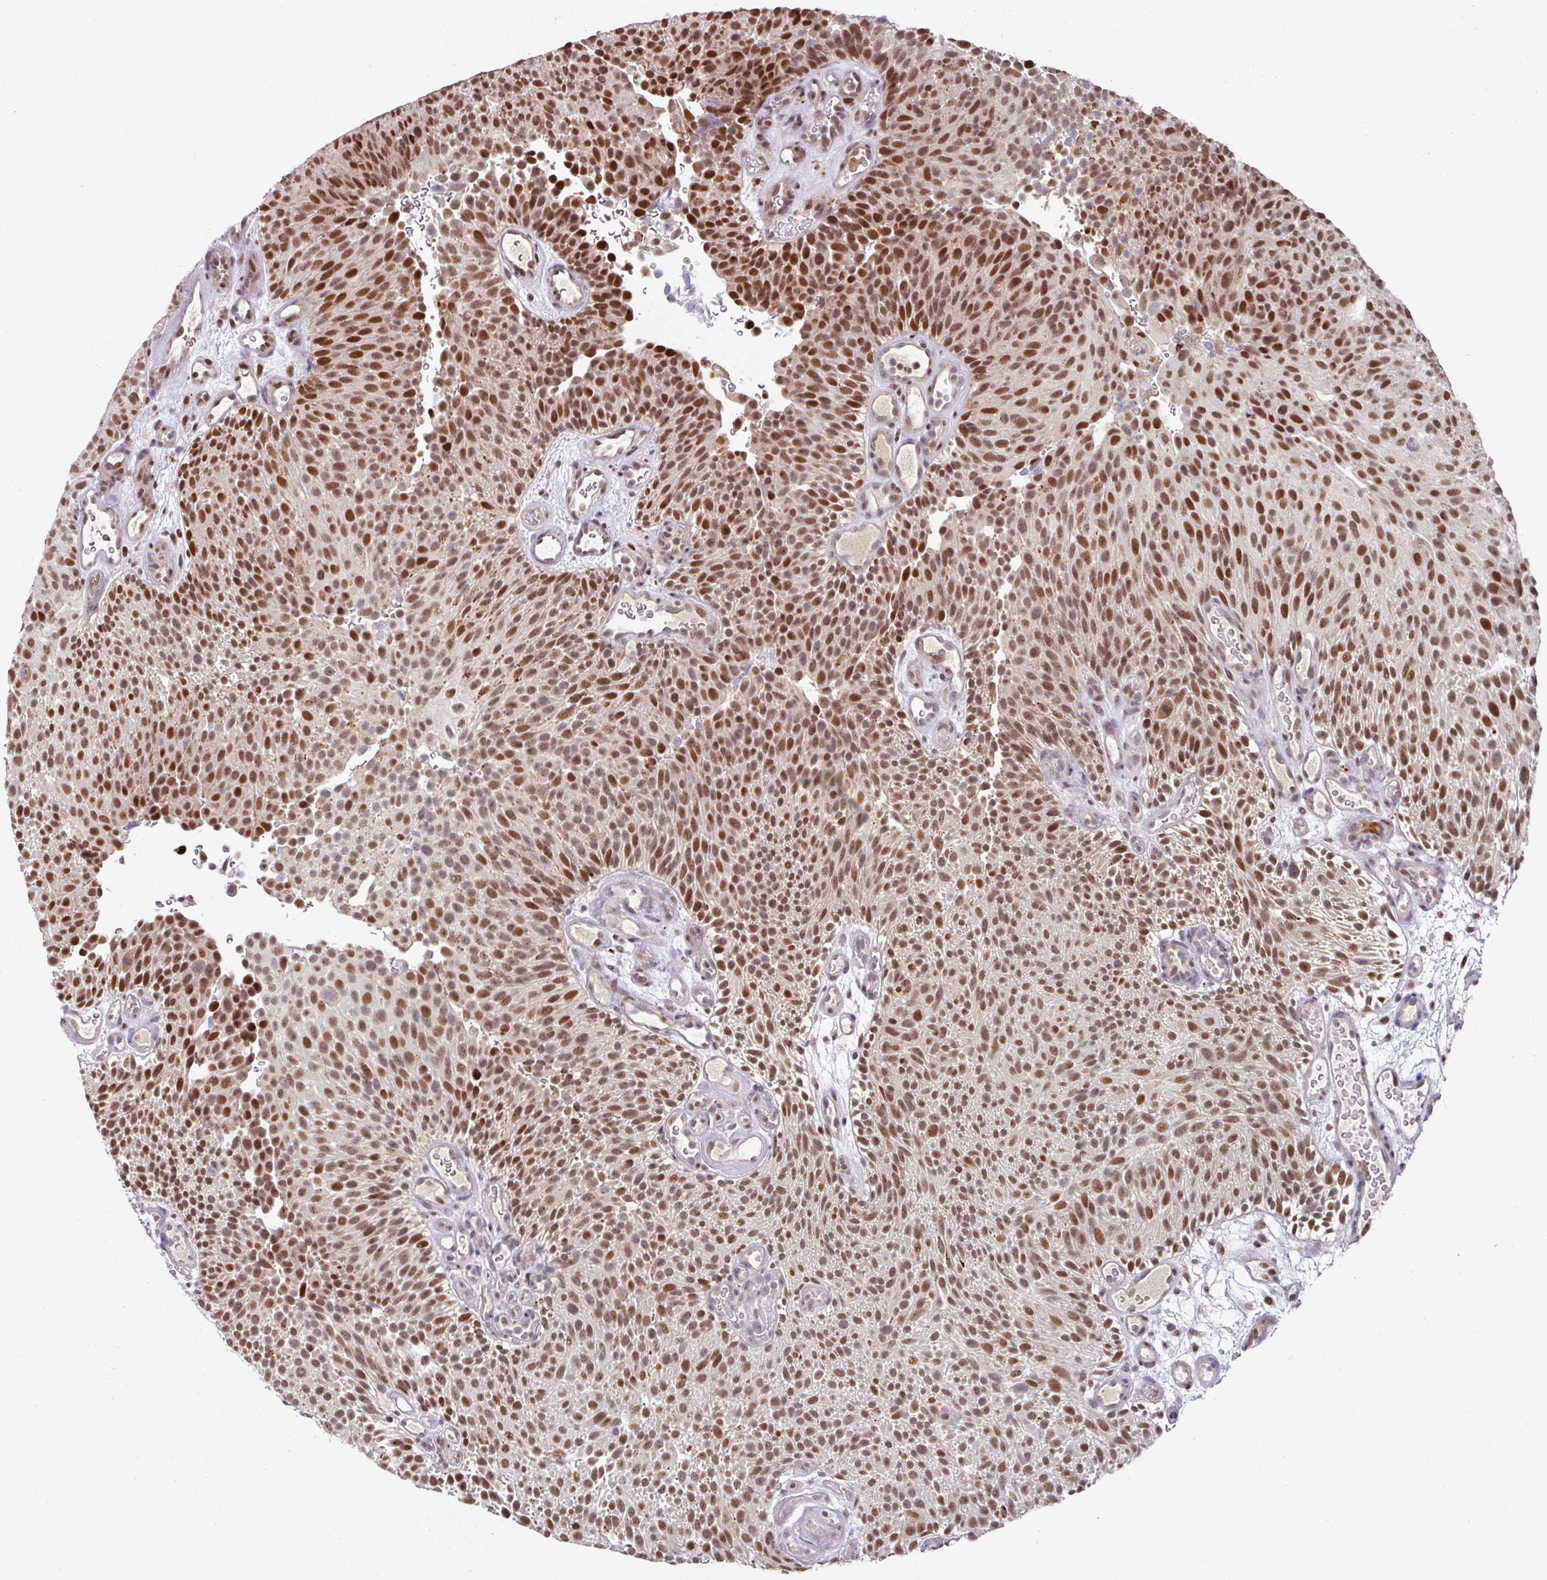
{"staining": {"intensity": "strong", "quantity": ">75%", "location": "nuclear"}, "tissue": "urothelial cancer", "cell_type": "Tumor cells", "image_type": "cancer", "snomed": [{"axis": "morphology", "description": "Urothelial carcinoma, Low grade"}, {"axis": "topography", "description": "Urinary bladder"}], "caption": "Protein analysis of urothelial carcinoma (low-grade) tissue reveals strong nuclear expression in approximately >75% of tumor cells.", "gene": "SWSAP1", "patient": {"sex": "male", "age": 78}}